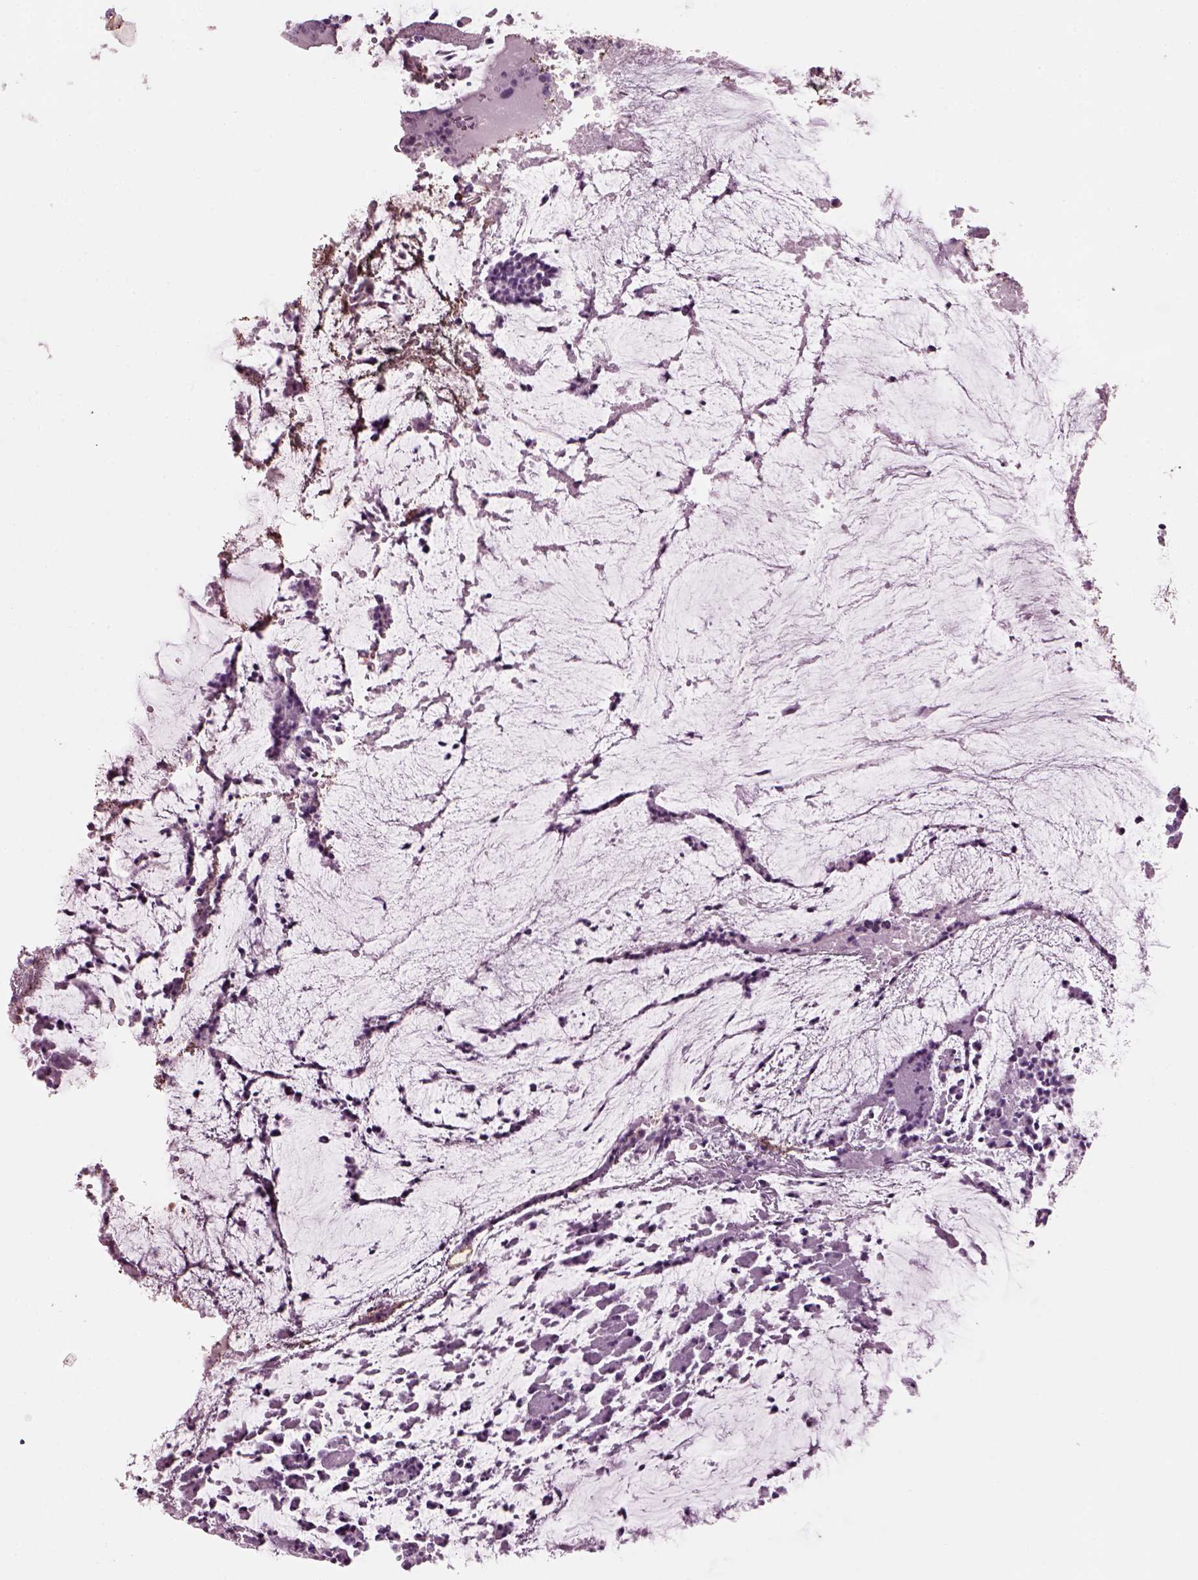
{"staining": {"intensity": "negative", "quantity": "none", "location": "none"}, "tissue": "colorectal cancer", "cell_type": "Tumor cells", "image_type": "cancer", "snomed": [{"axis": "morphology", "description": "Adenocarcinoma, NOS"}, {"axis": "topography", "description": "Colon"}], "caption": "Tumor cells are negative for protein expression in human colorectal cancer (adenocarcinoma).", "gene": "KRTAP3-2", "patient": {"sex": "female", "age": 43}}